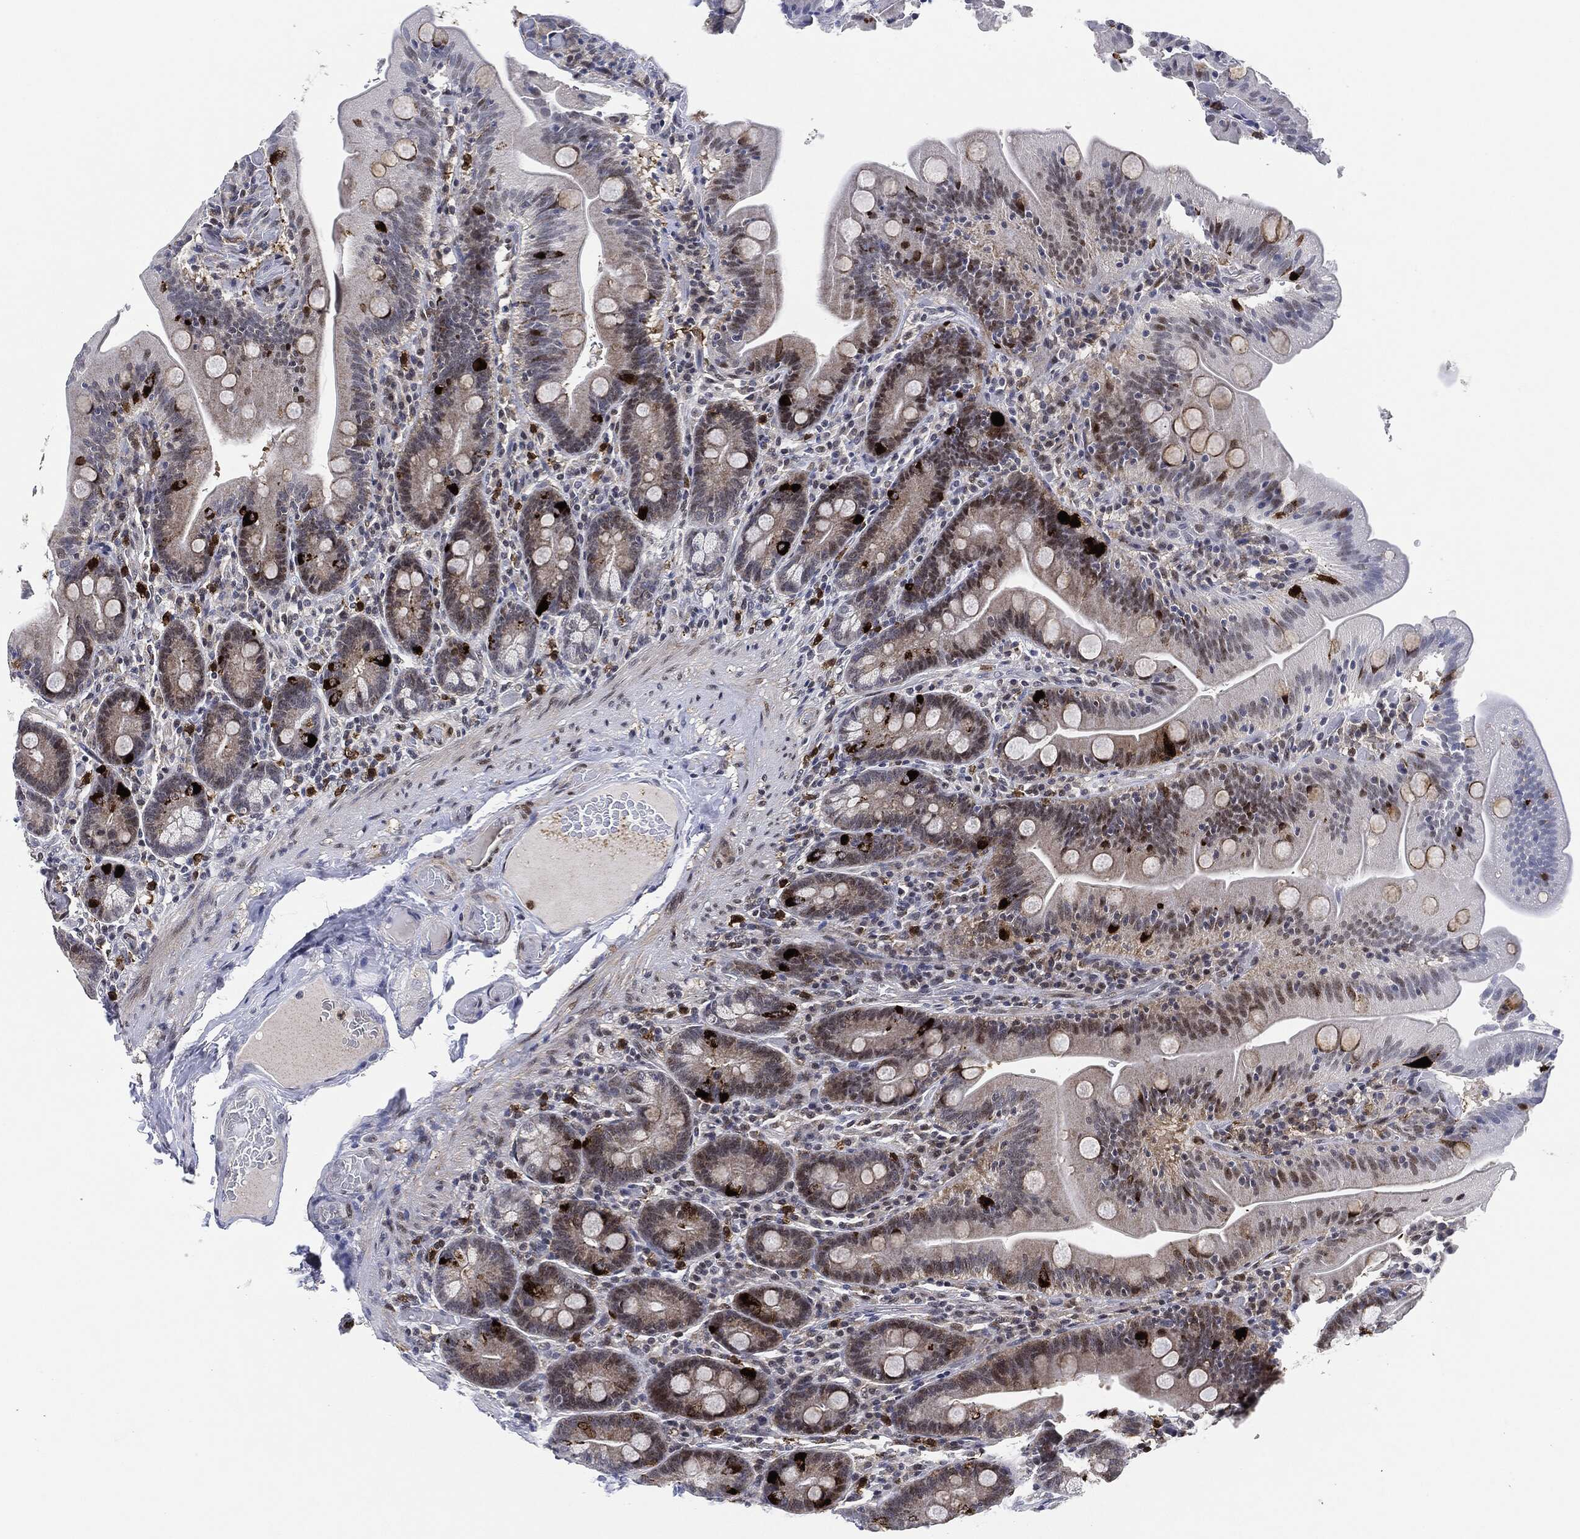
{"staining": {"intensity": "strong", "quantity": "<25%", "location": "cytoplasmic/membranous"}, "tissue": "small intestine", "cell_type": "Glandular cells", "image_type": "normal", "snomed": [{"axis": "morphology", "description": "Normal tissue, NOS"}, {"axis": "topography", "description": "Small intestine"}], "caption": "A brown stain highlights strong cytoplasmic/membranous expression of a protein in glandular cells of normal small intestine.", "gene": "NANOS3", "patient": {"sex": "male", "age": 37}}